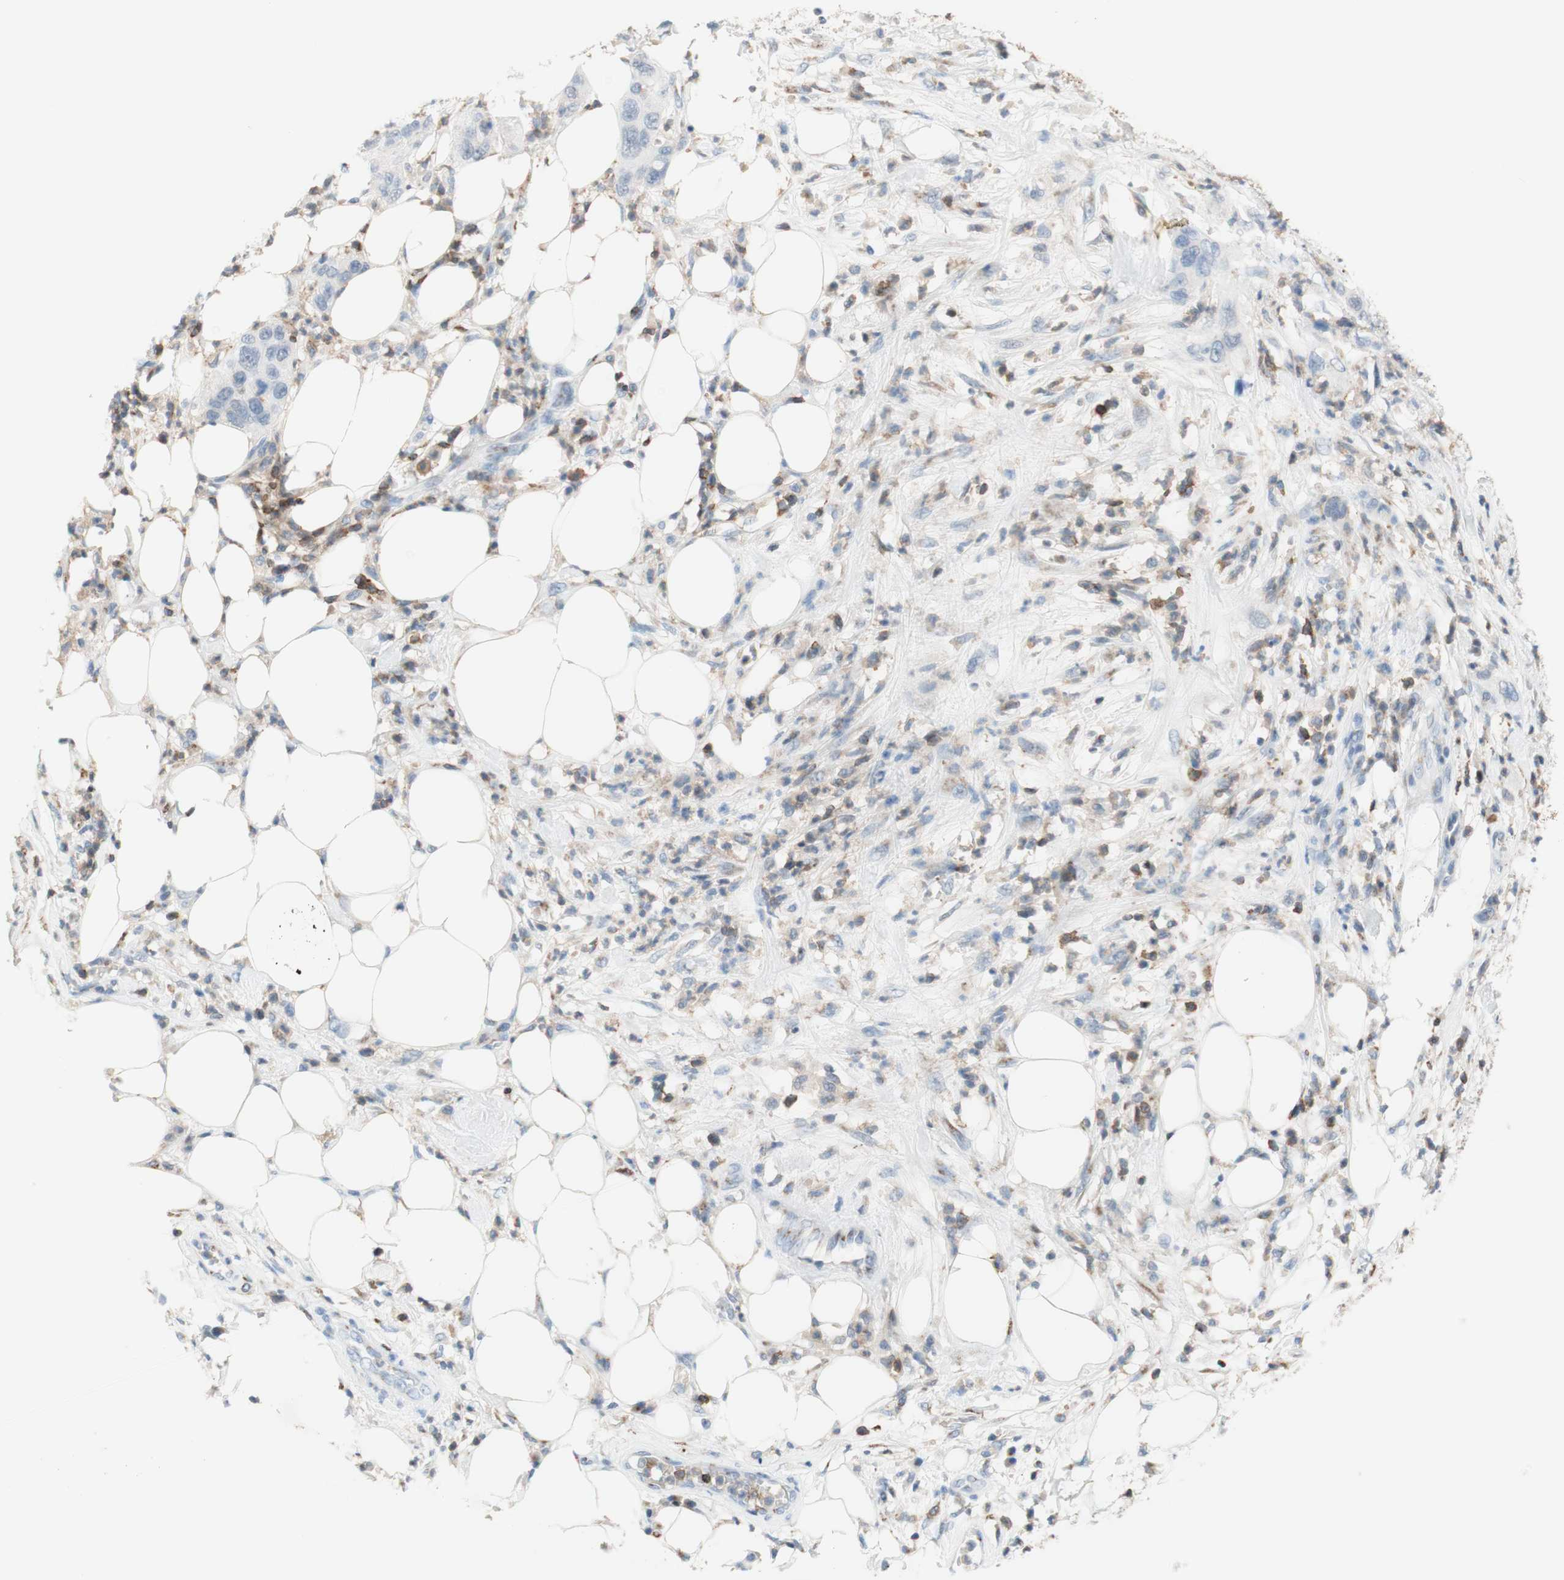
{"staining": {"intensity": "negative", "quantity": "none", "location": "none"}, "tissue": "pancreatic cancer", "cell_type": "Tumor cells", "image_type": "cancer", "snomed": [{"axis": "morphology", "description": "Adenocarcinoma, NOS"}, {"axis": "topography", "description": "Pancreas"}], "caption": "Tumor cells show no significant expression in adenocarcinoma (pancreatic).", "gene": "SPINK6", "patient": {"sex": "female", "age": 71}}